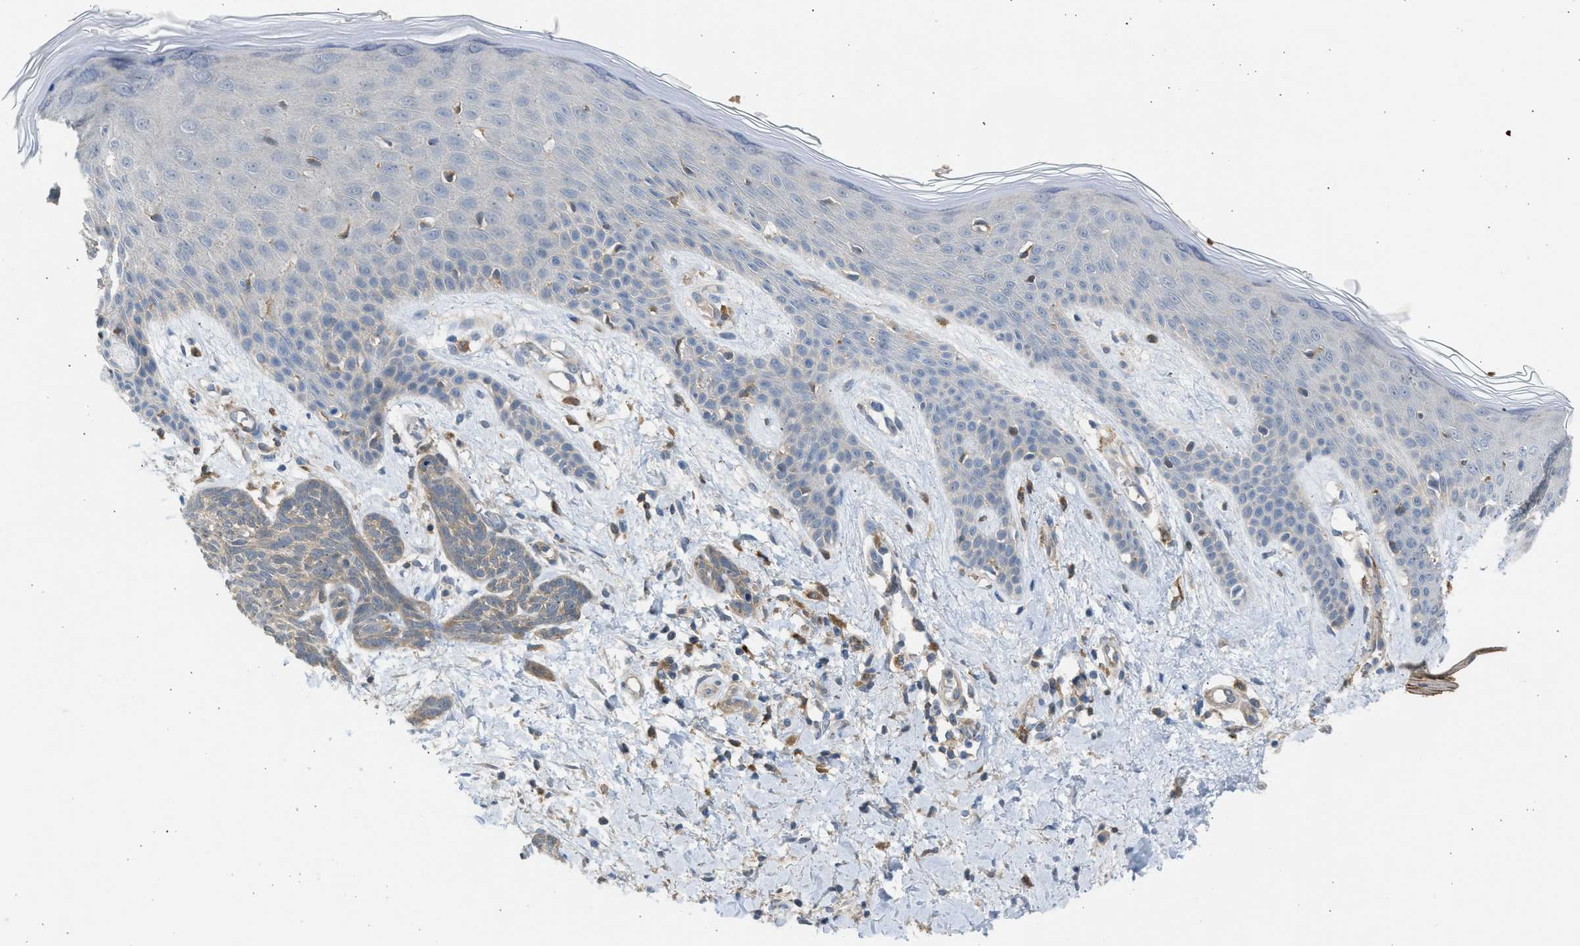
{"staining": {"intensity": "moderate", "quantity": "25%-75%", "location": "cytoplasmic/membranous"}, "tissue": "skin cancer", "cell_type": "Tumor cells", "image_type": "cancer", "snomed": [{"axis": "morphology", "description": "Basal cell carcinoma"}, {"axis": "topography", "description": "Skin"}], "caption": "The photomicrograph displays a brown stain indicating the presence of a protein in the cytoplasmic/membranous of tumor cells in skin basal cell carcinoma.", "gene": "PCNX3", "patient": {"sex": "female", "age": 59}}